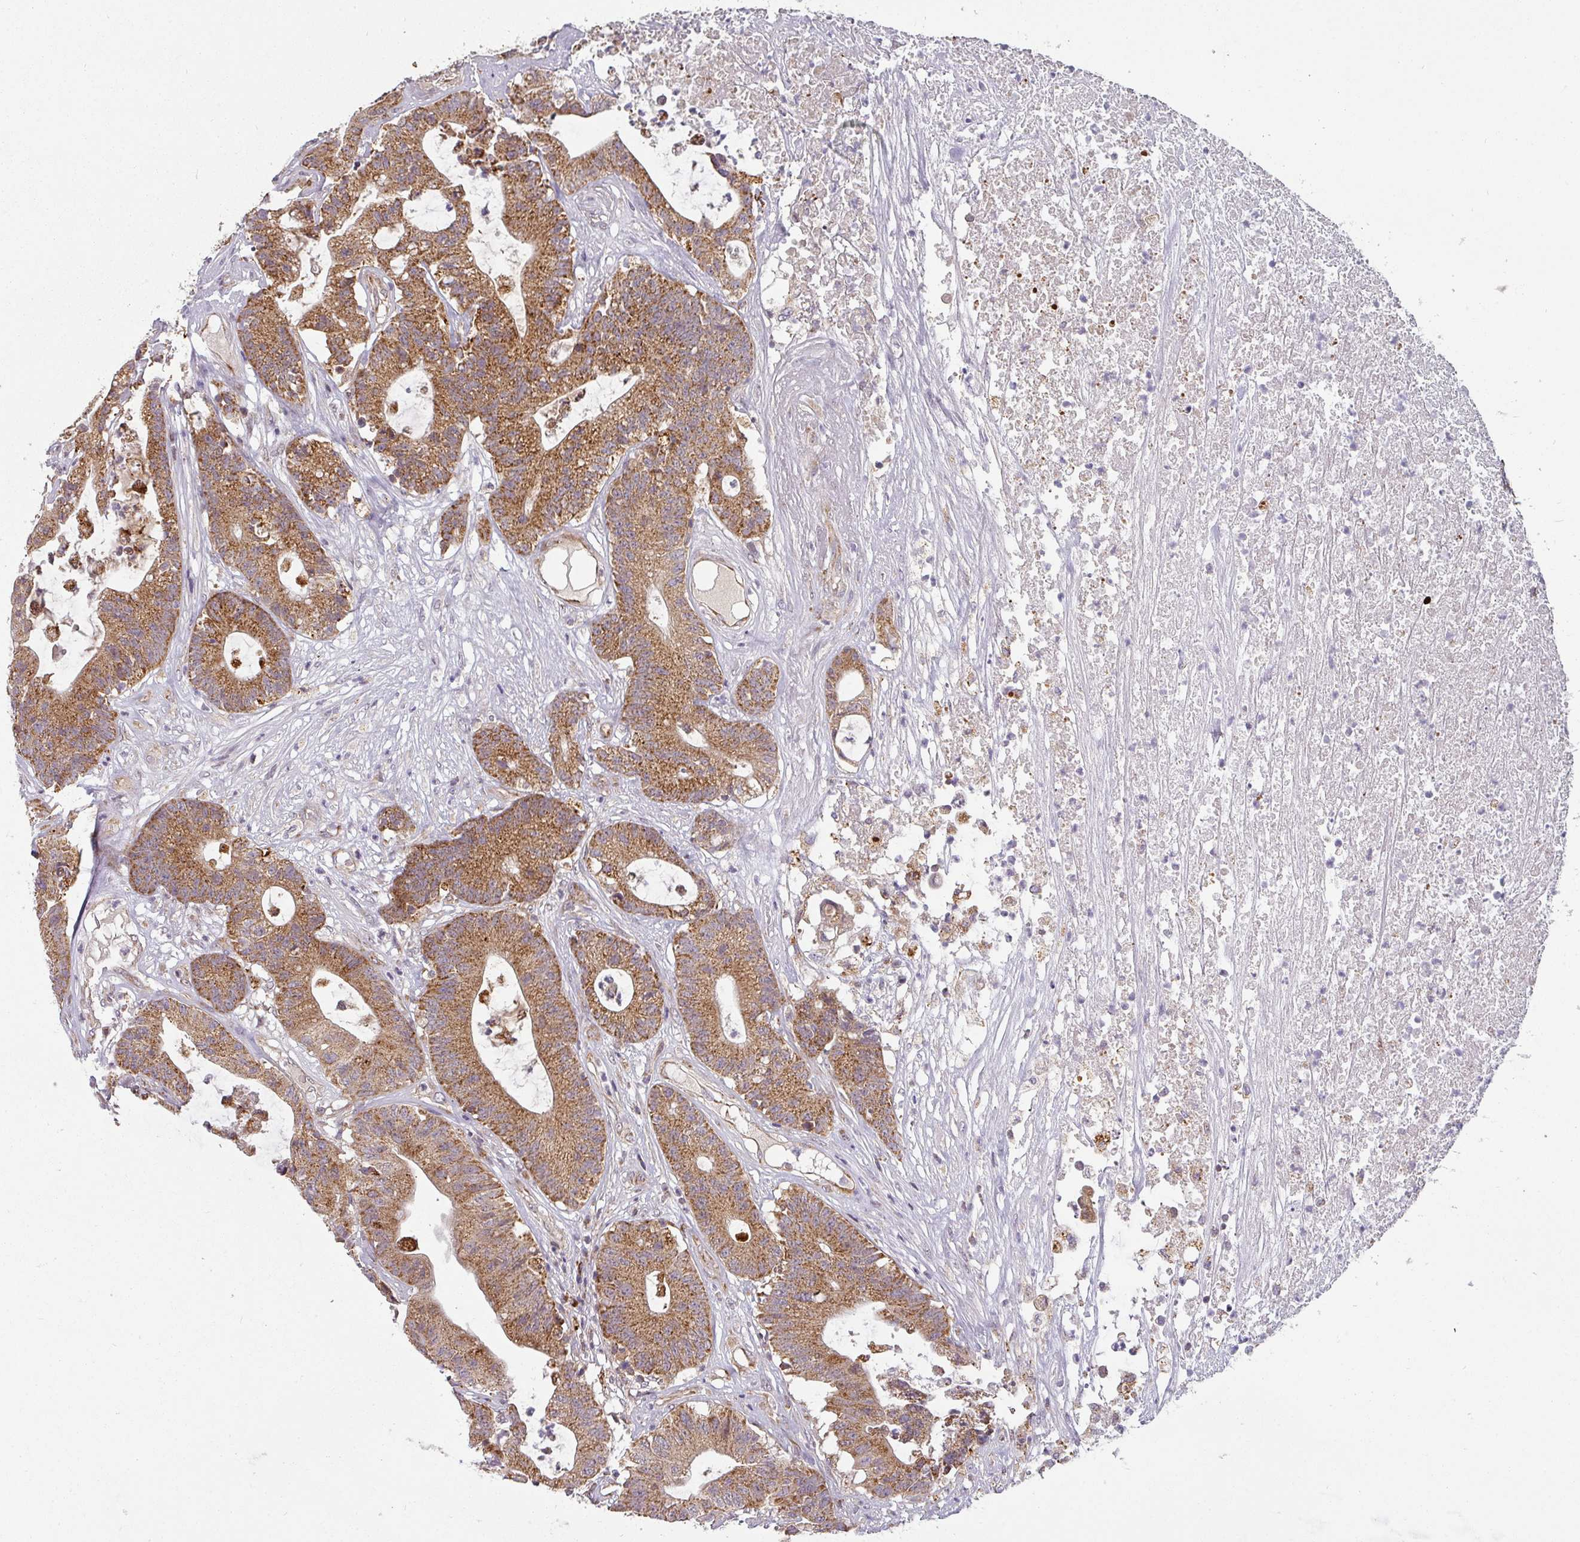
{"staining": {"intensity": "moderate", "quantity": ">75%", "location": "cytoplasmic/membranous"}, "tissue": "colorectal cancer", "cell_type": "Tumor cells", "image_type": "cancer", "snomed": [{"axis": "morphology", "description": "Adenocarcinoma, NOS"}, {"axis": "topography", "description": "Colon"}], "caption": "Protein expression by immunohistochemistry (IHC) demonstrates moderate cytoplasmic/membranous positivity in about >75% of tumor cells in colorectal cancer.", "gene": "MRPS16", "patient": {"sex": "female", "age": 84}}